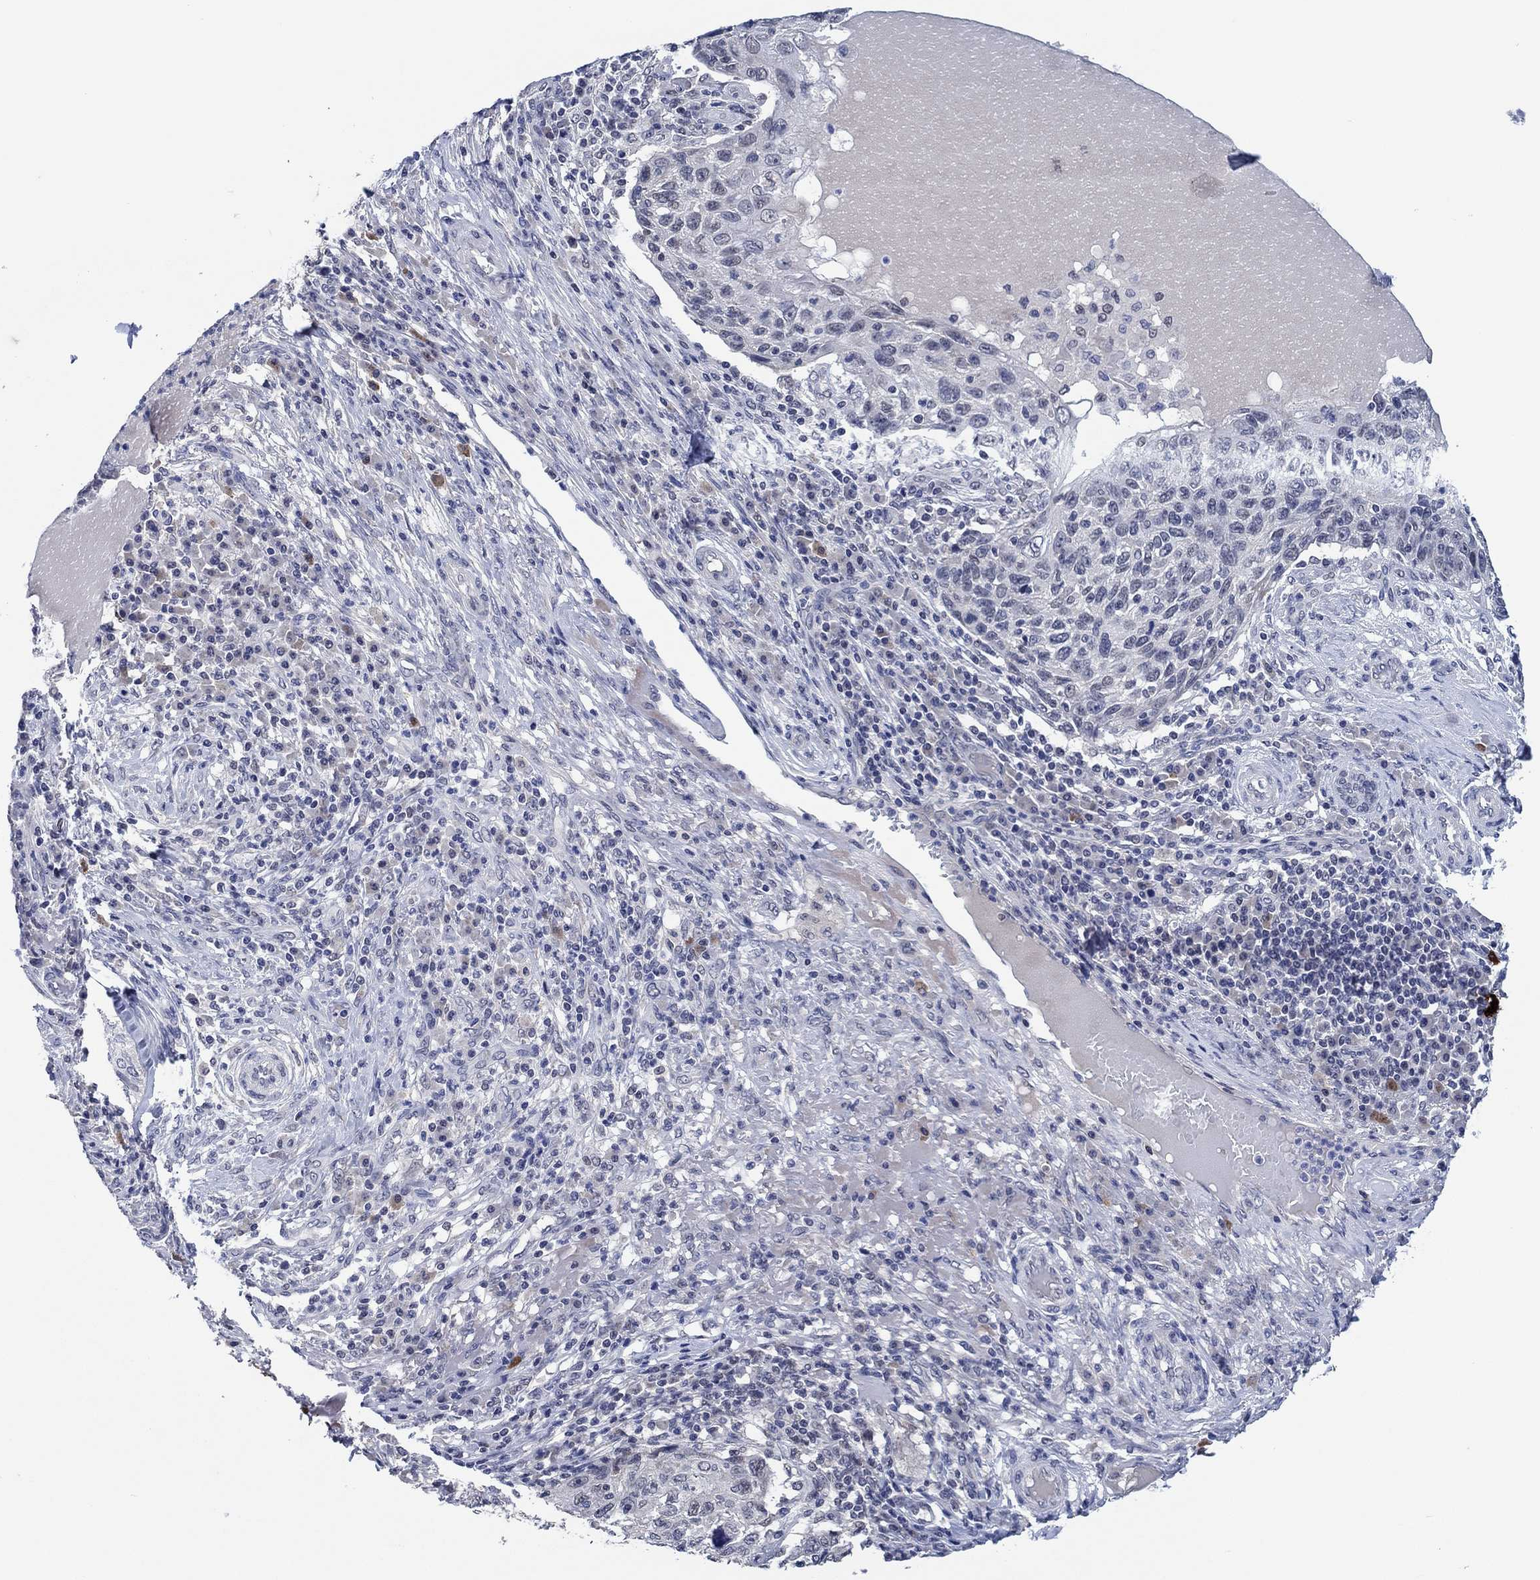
{"staining": {"intensity": "negative", "quantity": "none", "location": "none"}, "tissue": "skin cancer", "cell_type": "Tumor cells", "image_type": "cancer", "snomed": [{"axis": "morphology", "description": "Squamous cell carcinoma, NOS"}, {"axis": "topography", "description": "Skin"}], "caption": "IHC of skin cancer displays no staining in tumor cells.", "gene": "PRRT3", "patient": {"sex": "male", "age": 92}}